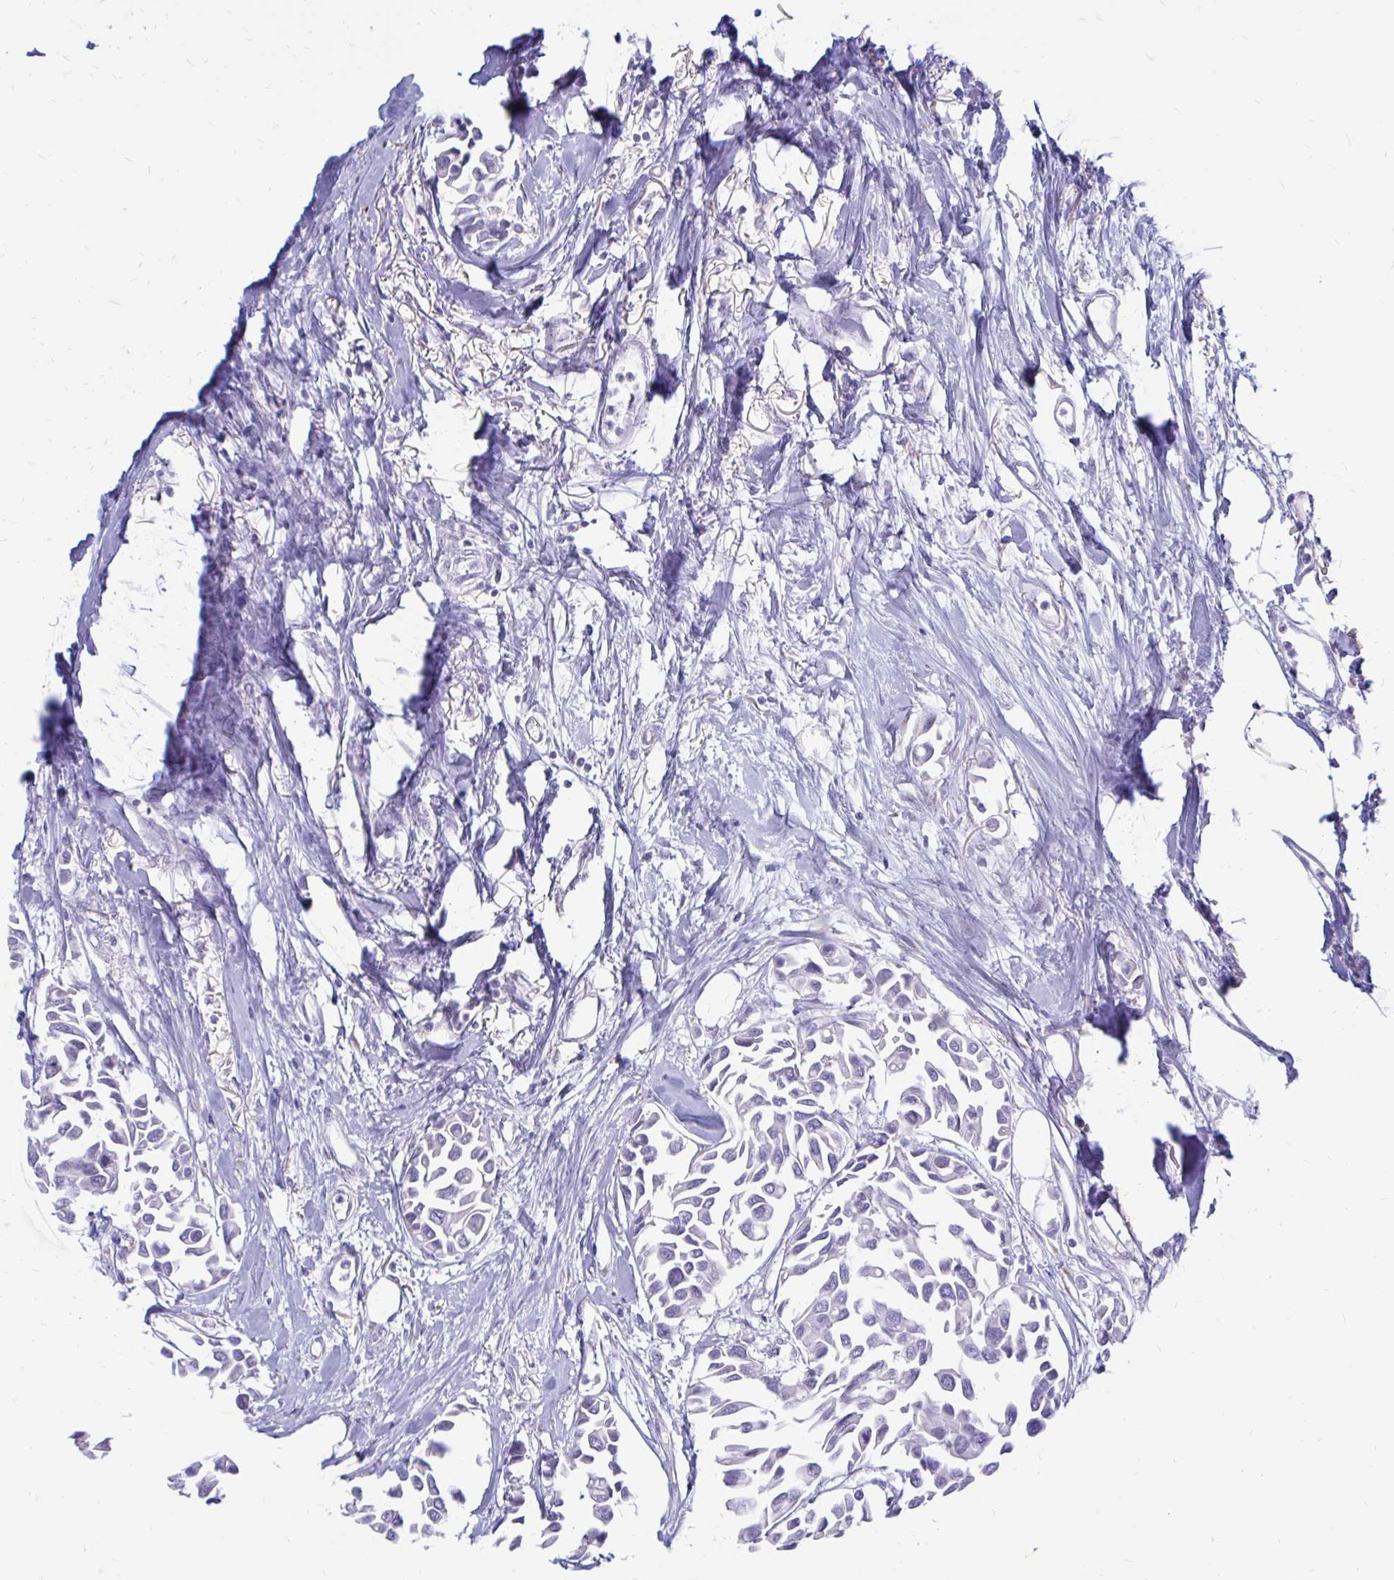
{"staining": {"intensity": "negative", "quantity": "none", "location": "none"}, "tissue": "breast cancer", "cell_type": "Tumor cells", "image_type": "cancer", "snomed": [{"axis": "morphology", "description": "Duct carcinoma"}, {"axis": "topography", "description": "Breast"}], "caption": "Immunohistochemistry micrograph of neoplastic tissue: human breast cancer stained with DAB shows no significant protein expression in tumor cells.", "gene": "IGSF5", "patient": {"sex": "female", "age": 54}}